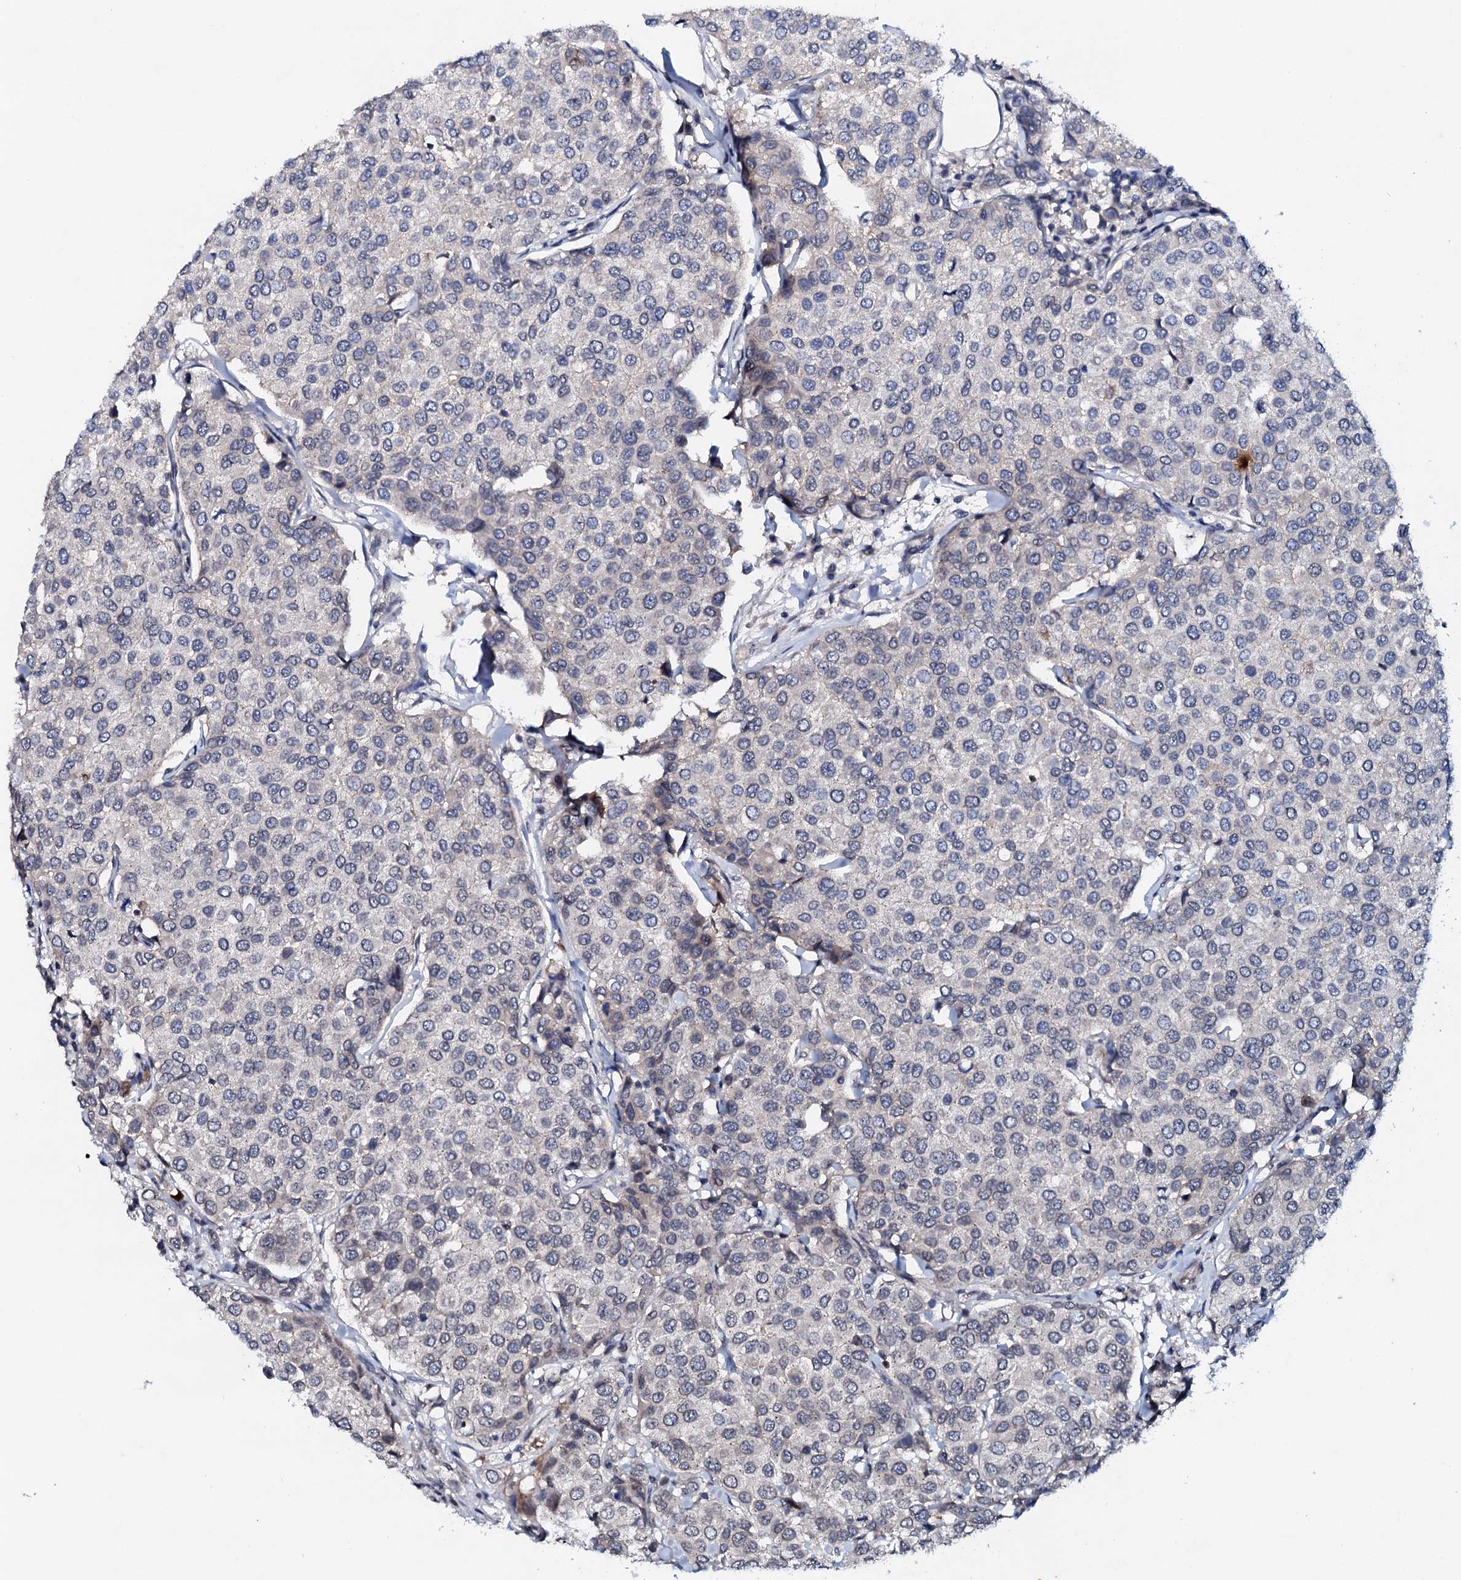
{"staining": {"intensity": "negative", "quantity": "none", "location": "none"}, "tissue": "breast cancer", "cell_type": "Tumor cells", "image_type": "cancer", "snomed": [{"axis": "morphology", "description": "Duct carcinoma"}, {"axis": "topography", "description": "Breast"}], "caption": "An immunohistochemistry (IHC) micrograph of breast cancer (invasive ductal carcinoma) is shown. There is no staining in tumor cells of breast cancer (invasive ductal carcinoma).", "gene": "SNTA1", "patient": {"sex": "female", "age": 55}}